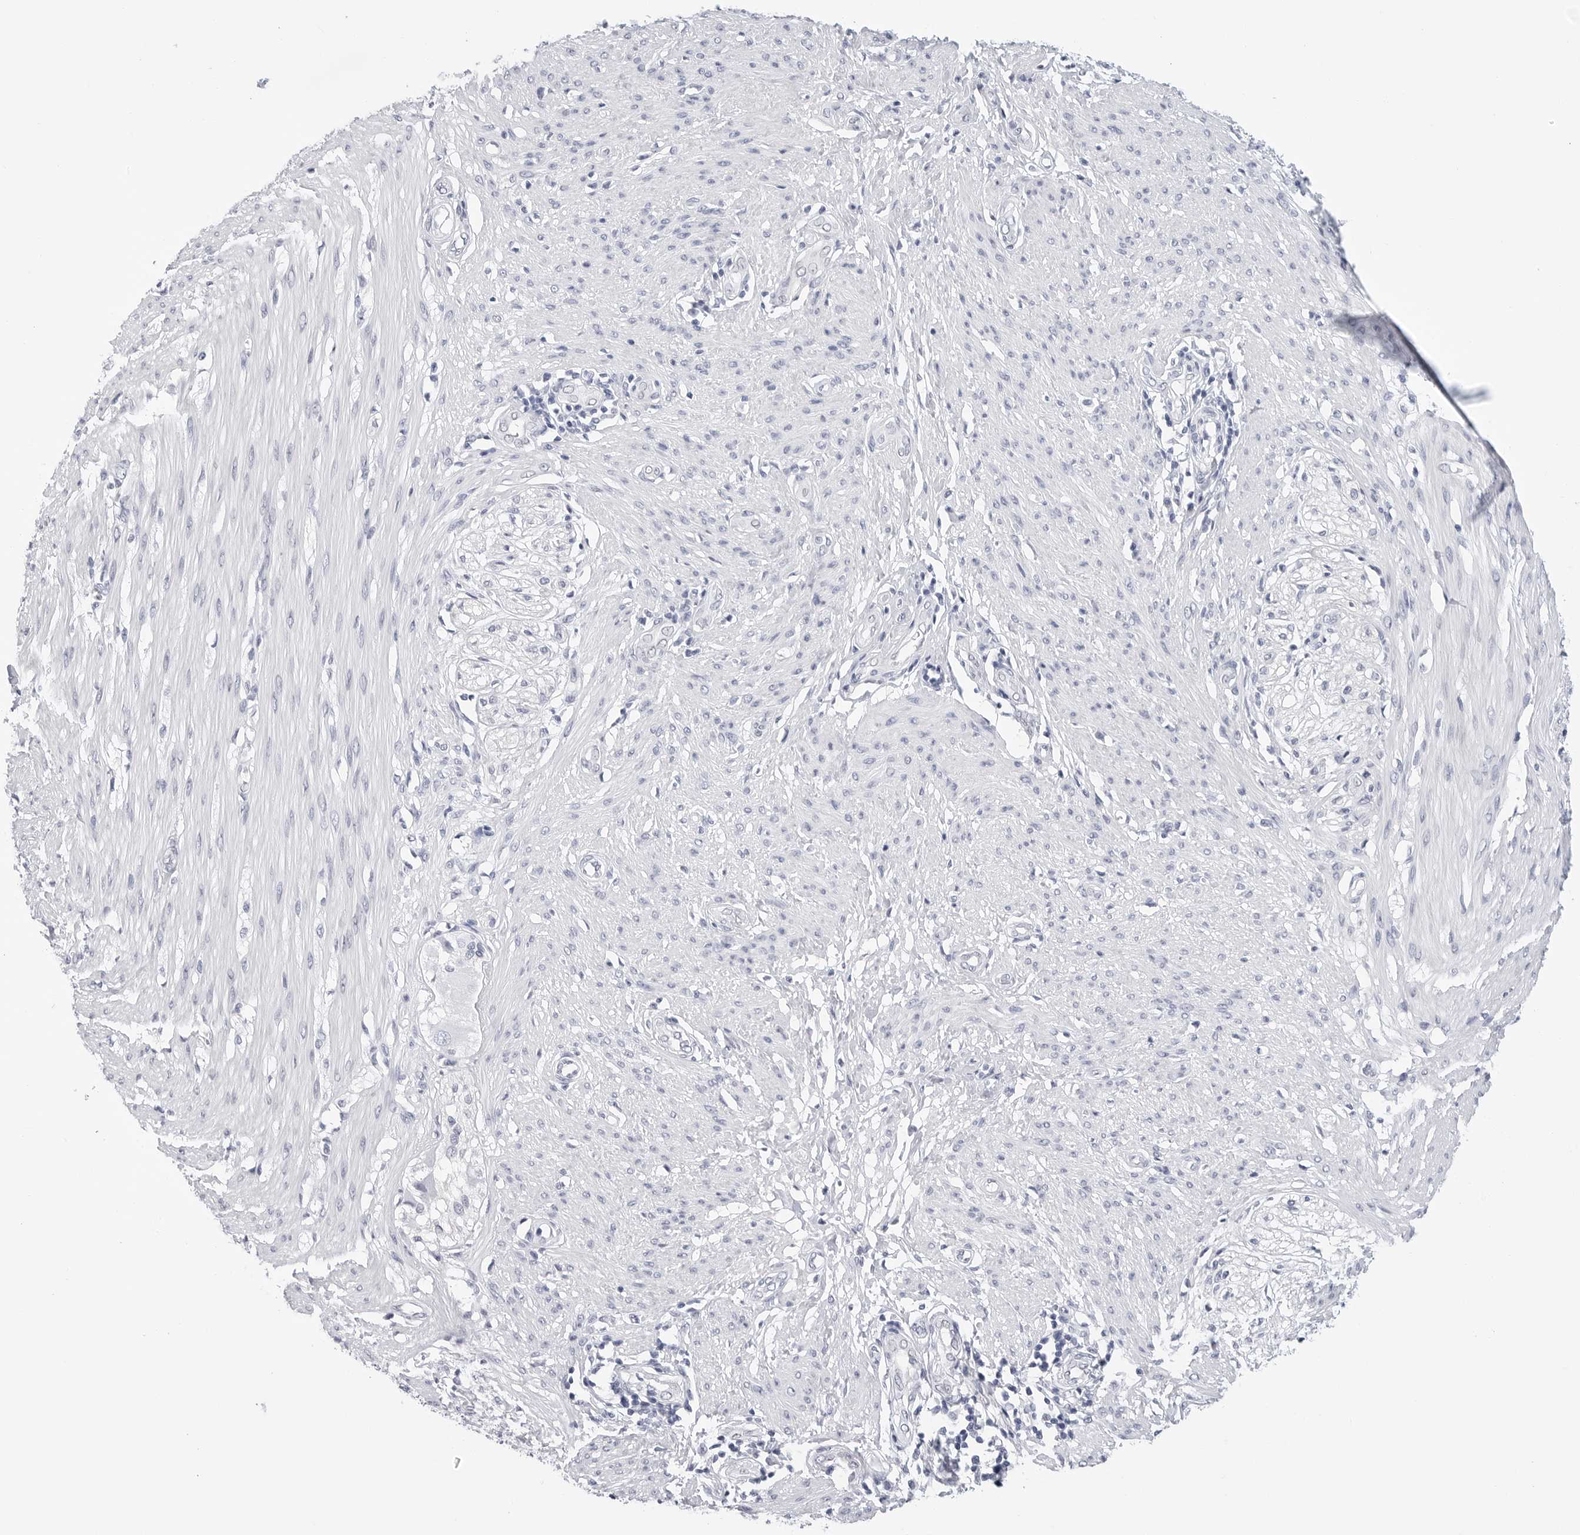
{"staining": {"intensity": "negative", "quantity": "none", "location": "none"}, "tissue": "smooth muscle", "cell_type": "Smooth muscle cells", "image_type": "normal", "snomed": [{"axis": "morphology", "description": "Normal tissue, NOS"}, {"axis": "morphology", "description": "Adenocarcinoma, NOS"}, {"axis": "topography", "description": "Colon"}, {"axis": "topography", "description": "Peripheral nerve tissue"}], "caption": "This micrograph is of unremarkable smooth muscle stained with IHC to label a protein in brown with the nuclei are counter-stained blue. There is no expression in smooth muscle cells.", "gene": "SLC19A1", "patient": {"sex": "male", "age": 14}}